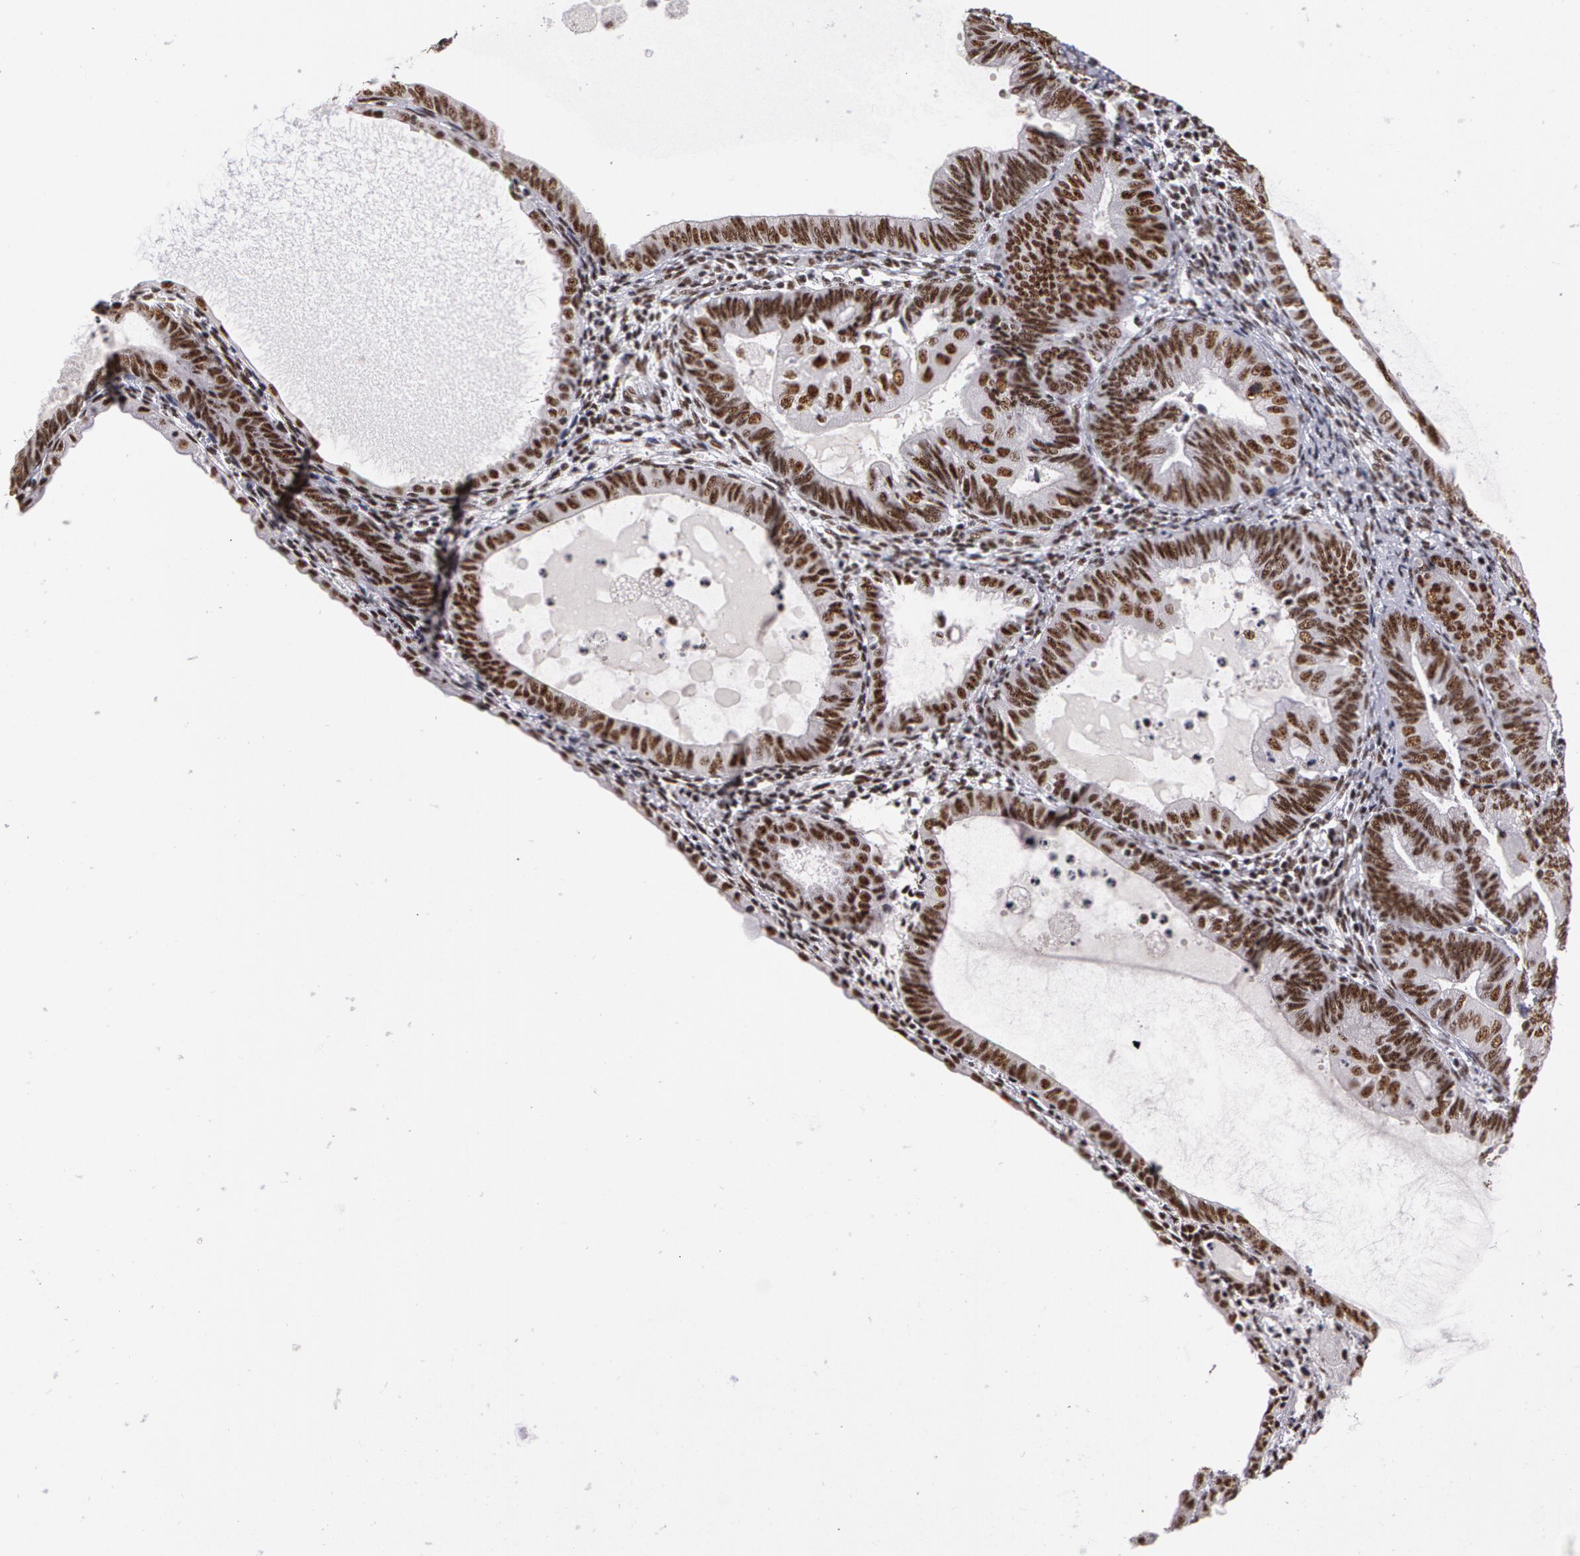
{"staining": {"intensity": "strong", "quantity": ">75%", "location": "nuclear"}, "tissue": "endometrial cancer", "cell_type": "Tumor cells", "image_type": "cancer", "snomed": [{"axis": "morphology", "description": "Adenocarcinoma, NOS"}, {"axis": "topography", "description": "Endometrium"}], "caption": "This micrograph exhibits immunohistochemistry (IHC) staining of adenocarcinoma (endometrial), with high strong nuclear staining in approximately >75% of tumor cells.", "gene": "PNN", "patient": {"sex": "female", "age": 63}}